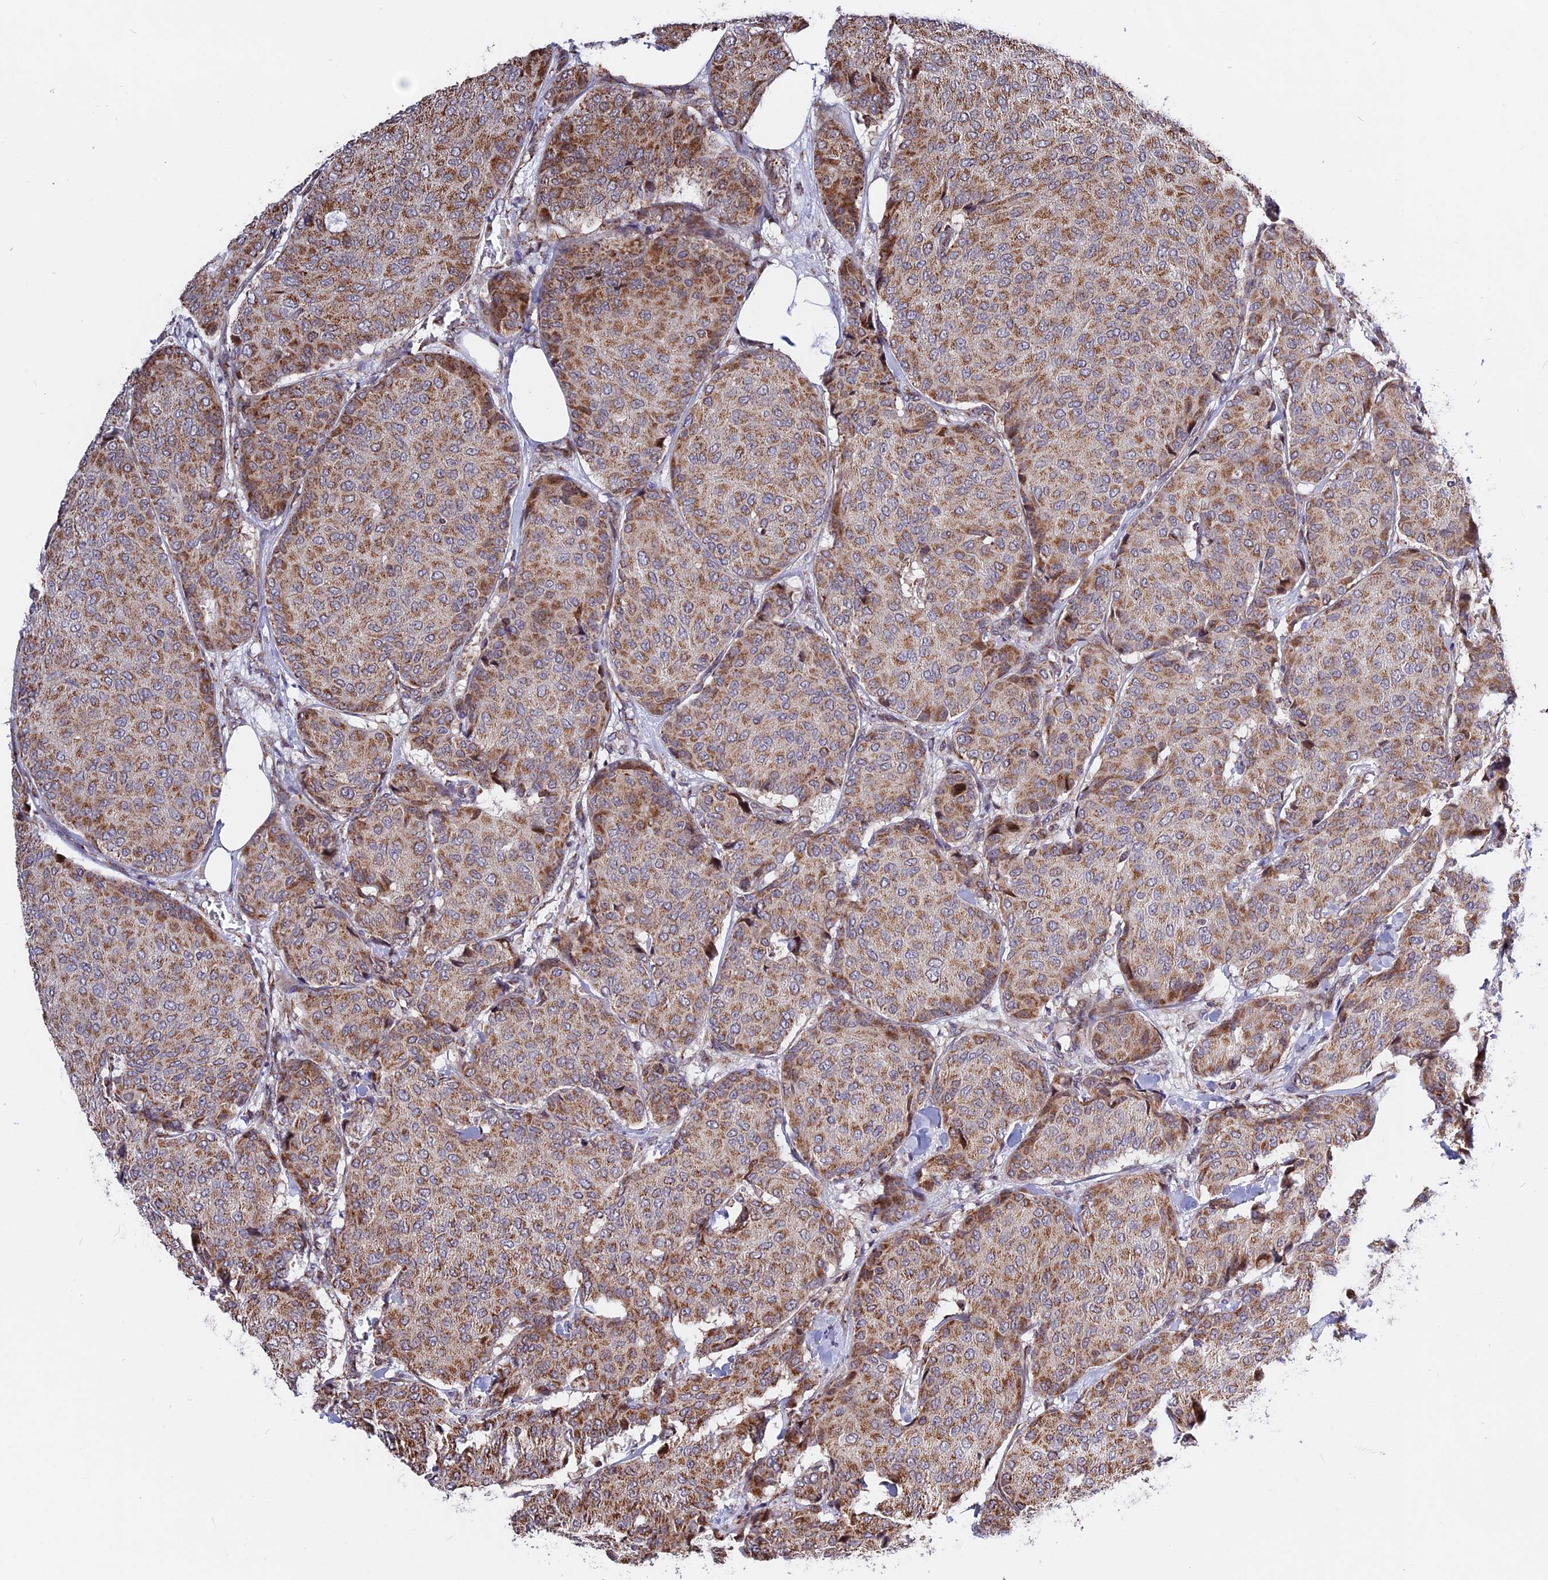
{"staining": {"intensity": "moderate", "quantity": ">75%", "location": "cytoplasmic/membranous"}, "tissue": "breast cancer", "cell_type": "Tumor cells", "image_type": "cancer", "snomed": [{"axis": "morphology", "description": "Duct carcinoma"}, {"axis": "topography", "description": "Breast"}], "caption": "Brown immunohistochemical staining in human breast cancer (infiltrating ductal carcinoma) exhibits moderate cytoplasmic/membranous expression in approximately >75% of tumor cells. The staining is performed using DAB brown chromogen to label protein expression. The nuclei are counter-stained blue using hematoxylin.", "gene": "FAM174C", "patient": {"sex": "female", "age": 75}}